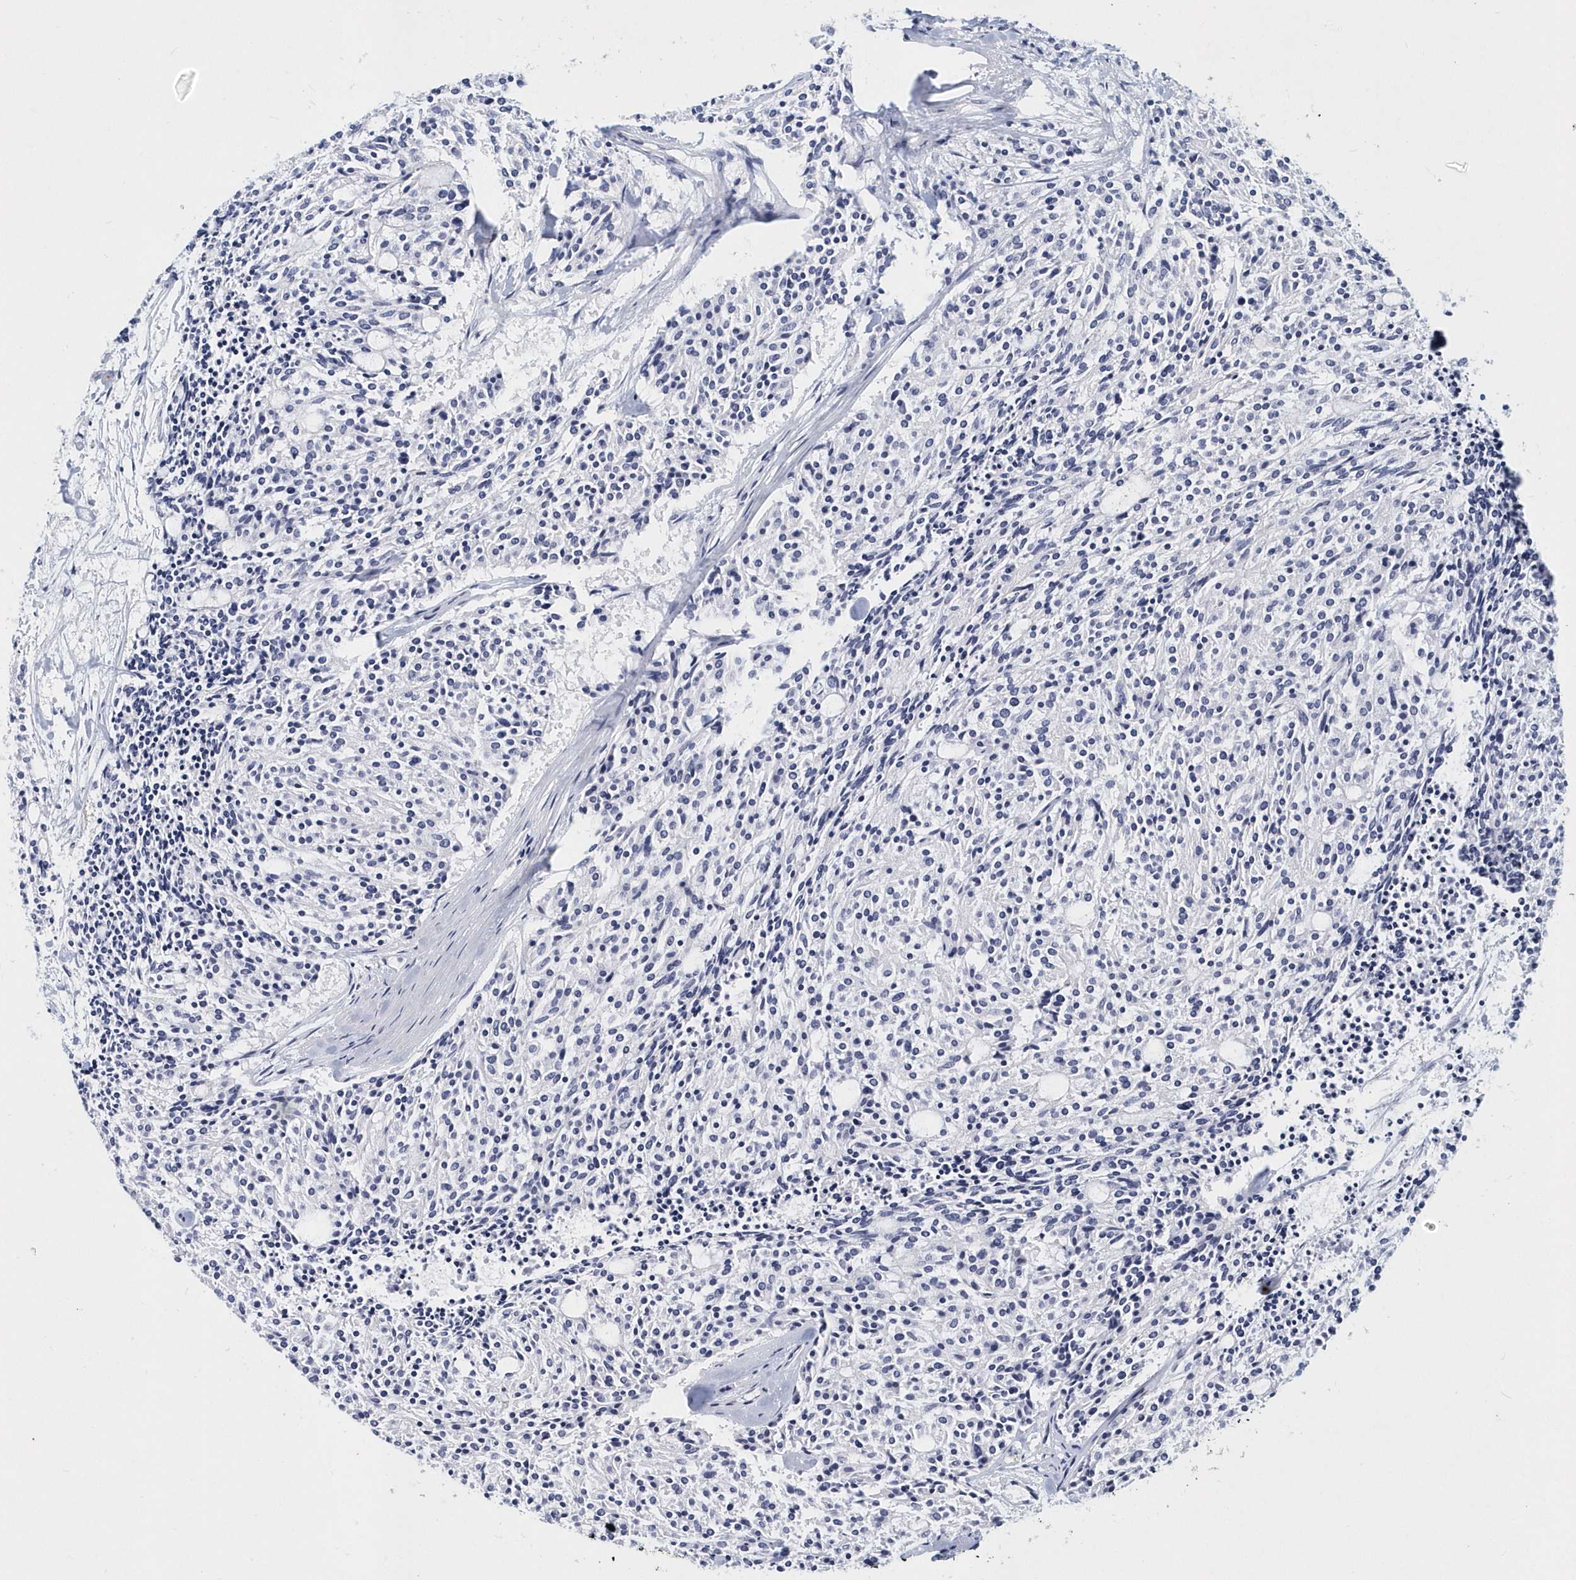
{"staining": {"intensity": "negative", "quantity": "none", "location": "none"}, "tissue": "carcinoid", "cell_type": "Tumor cells", "image_type": "cancer", "snomed": [{"axis": "morphology", "description": "Carcinoid, malignant, NOS"}, {"axis": "topography", "description": "Pancreas"}], "caption": "High magnification brightfield microscopy of carcinoid (malignant) stained with DAB (3,3'-diaminobenzidine) (brown) and counterstained with hematoxylin (blue): tumor cells show no significant positivity. Brightfield microscopy of immunohistochemistry stained with DAB (3,3'-diaminobenzidine) (brown) and hematoxylin (blue), captured at high magnification.", "gene": "ITGA2B", "patient": {"sex": "female", "age": 54}}